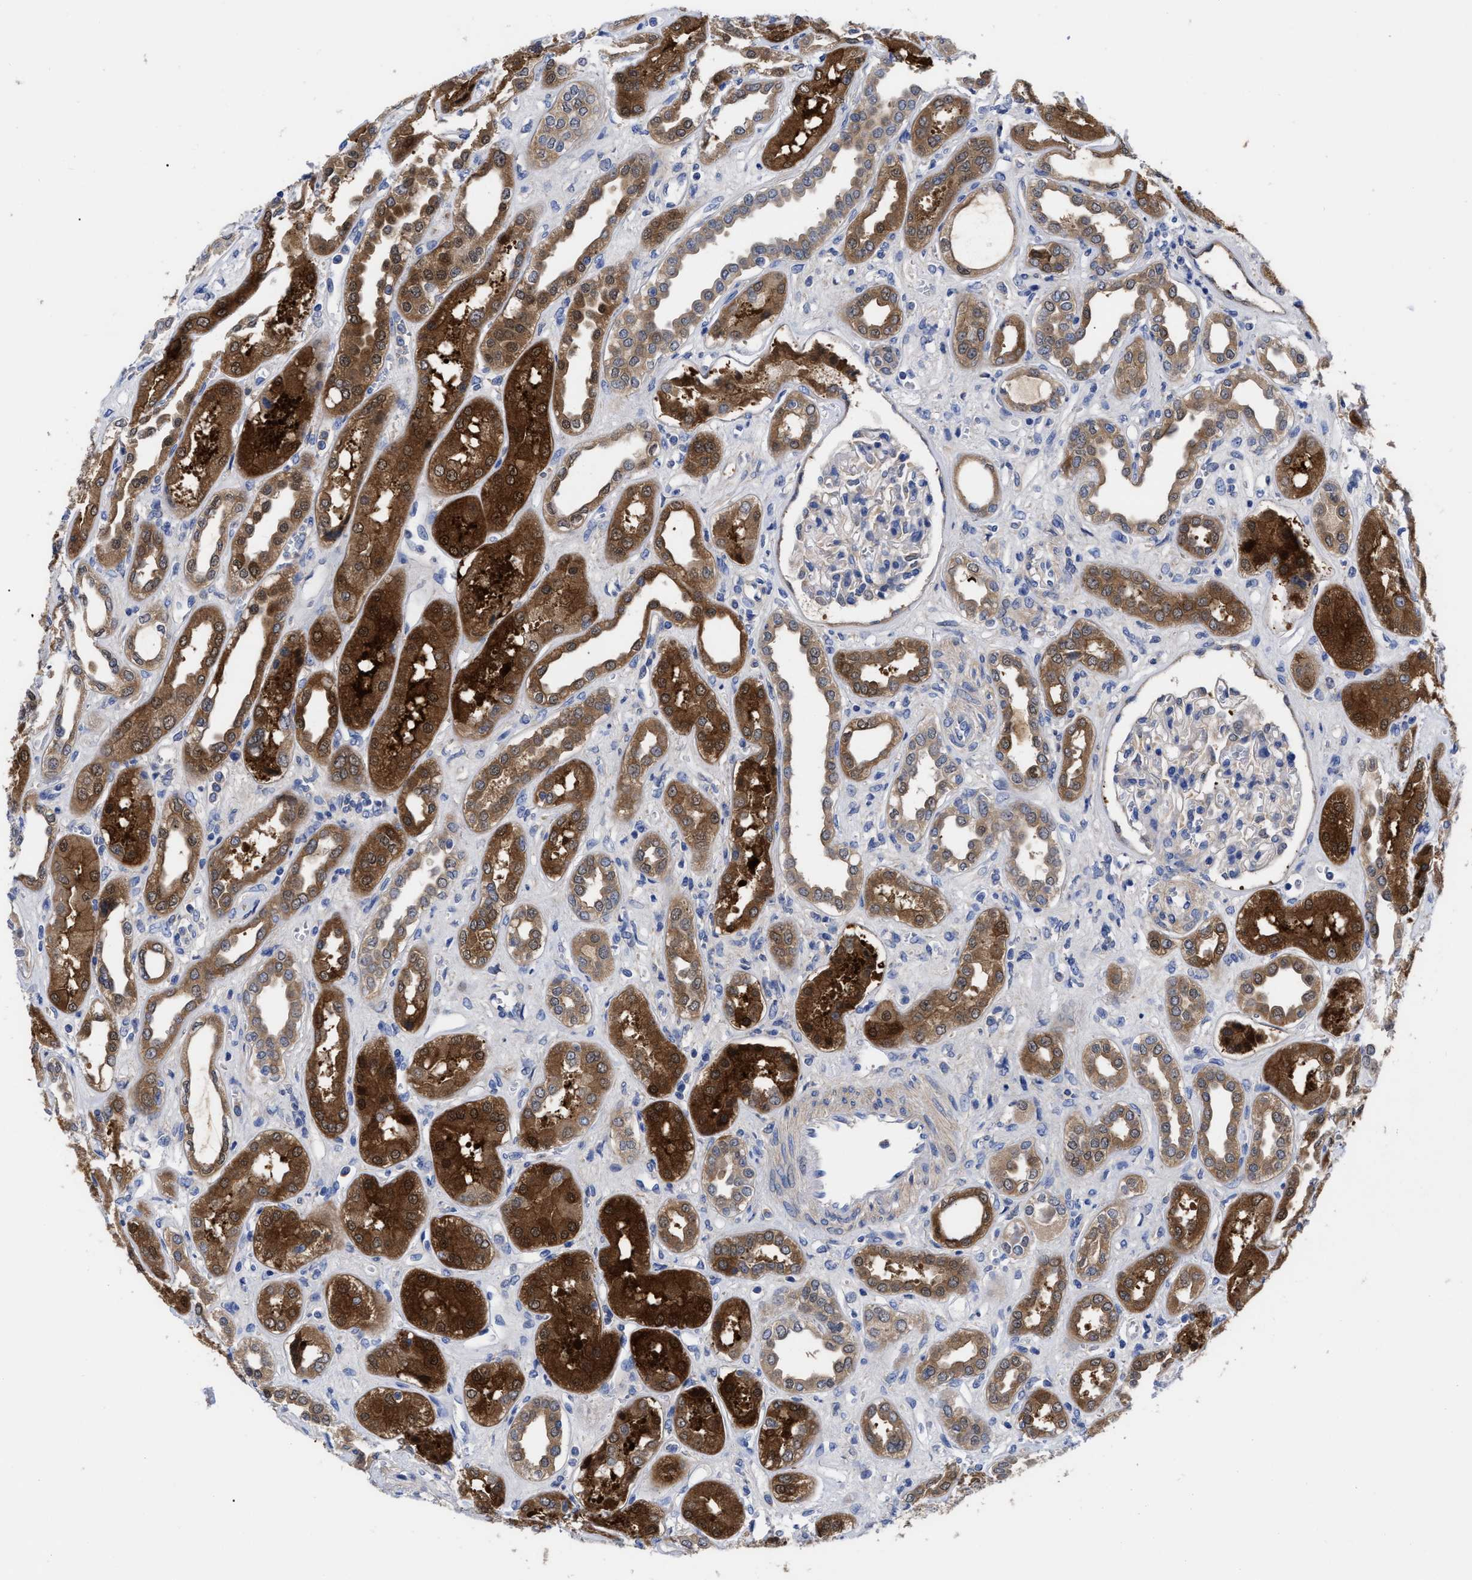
{"staining": {"intensity": "negative", "quantity": "none", "location": "none"}, "tissue": "kidney", "cell_type": "Cells in glomeruli", "image_type": "normal", "snomed": [{"axis": "morphology", "description": "Normal tissue, NOS"}, {"axis": "topography", "description": "Kidney"}], "caption": "An immunohistochemistry histopathology image of normal kidney is shown. There is no staining in cells in glomeruli of kidney.", "gene": "RBKS", "patient": {"sex": "male", "age": 59}}